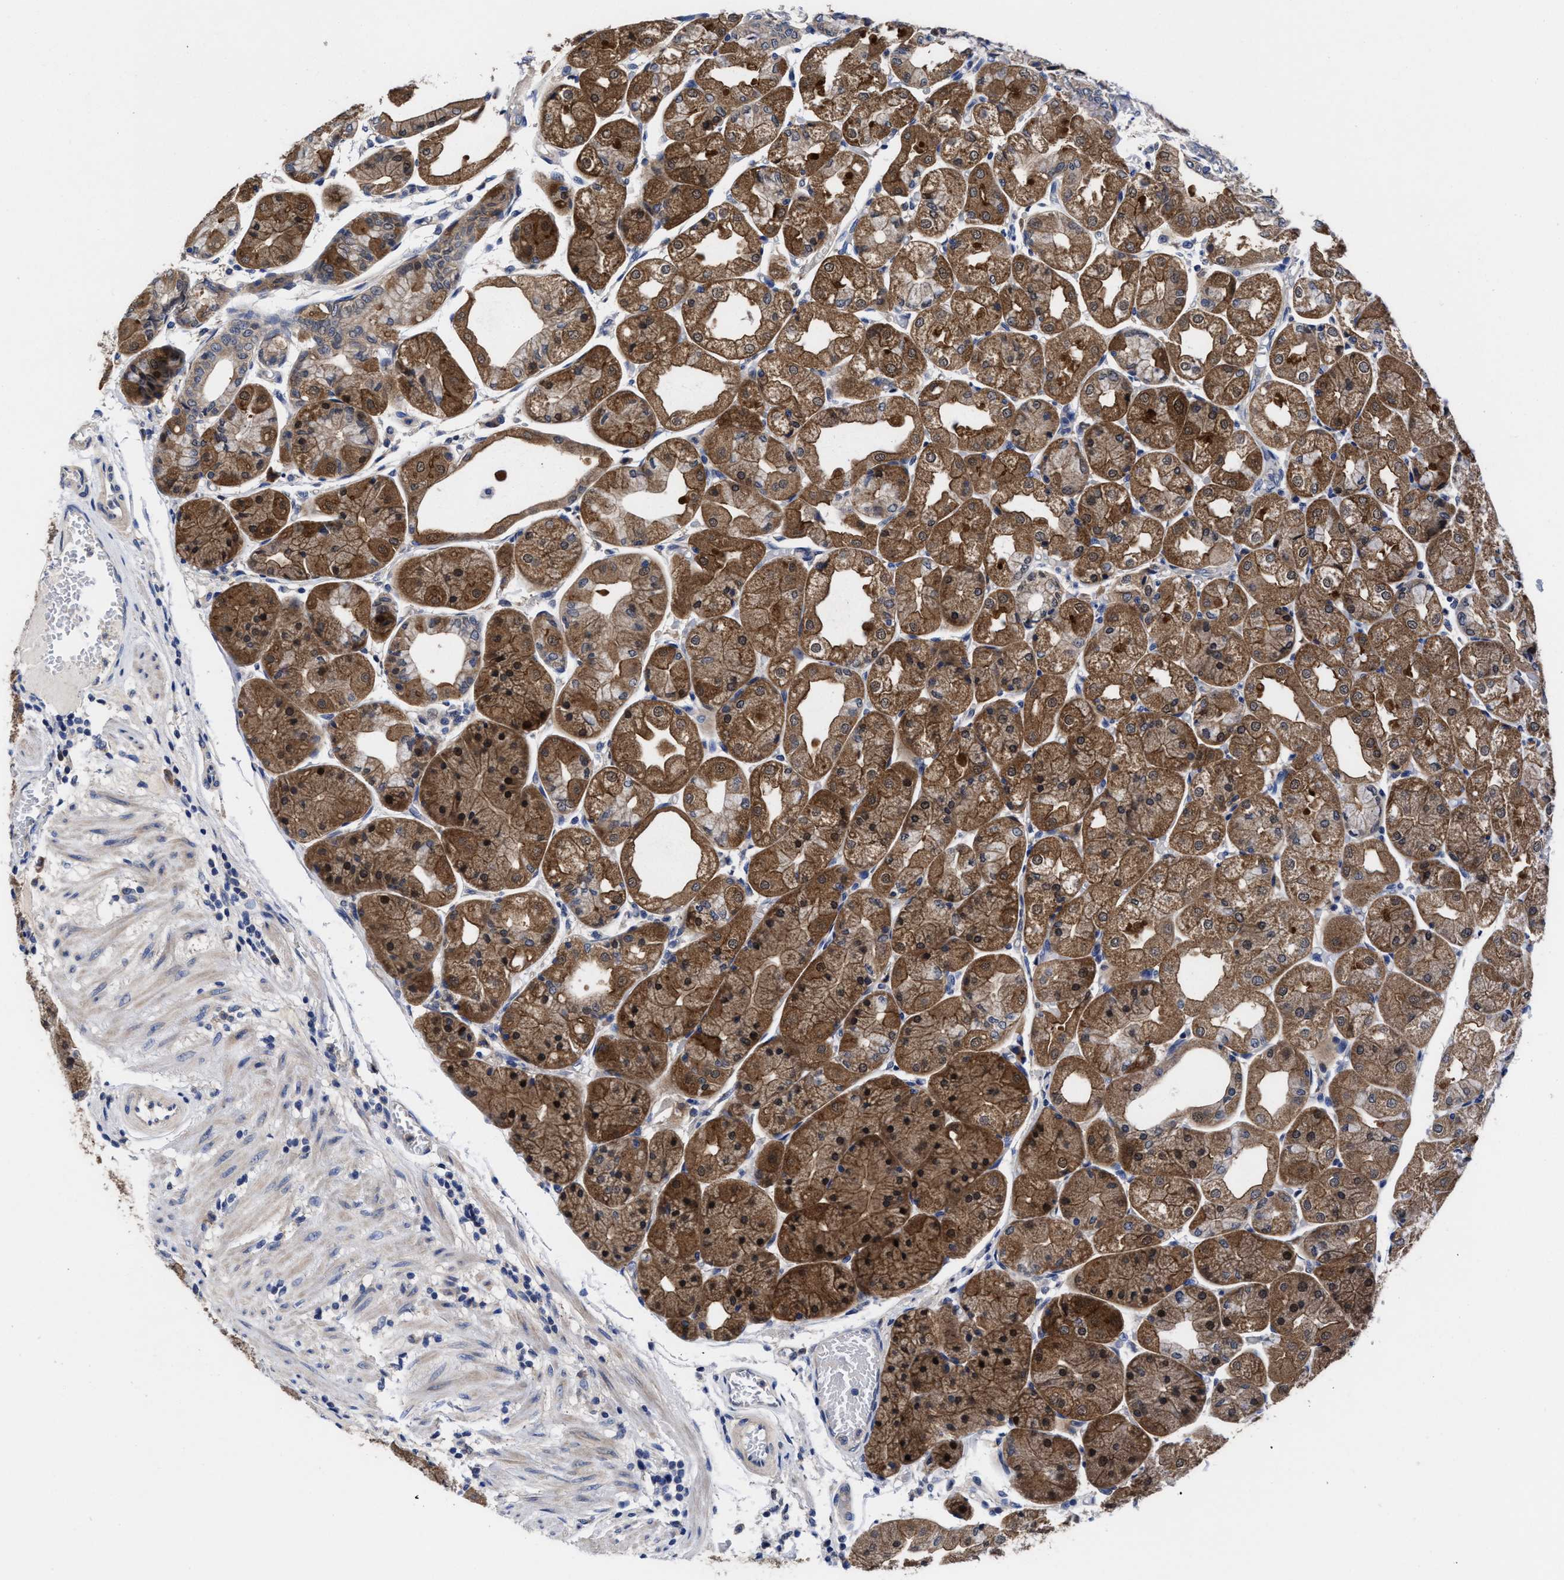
{"staining": {"intensity": "strong", "quantity": ">75%", "location": "cytoplasmic/membranous,nuclear"}, "tissue": "stomach", "cell_type": "Glandular cells", "image_type": "normal", "snomed": [{"axis": "morphology", "description": "Normal tissue, NOS"}, {"axis": "topography", "description": "Stomach, upper"}], "caption": "Immunohistochemical staining of benign human stomach shows strong cytoplasmic/membranous,nuclear protein expression in approximately >75% of glandular cells. The staining was performed using DAB to visualize the protein expression in brown, while the nuclei were stained in blue with hematoxylin (Magnification: 20x).", "gene": "TXNDC17", "patient": {"sex": "male", "age": 72}}